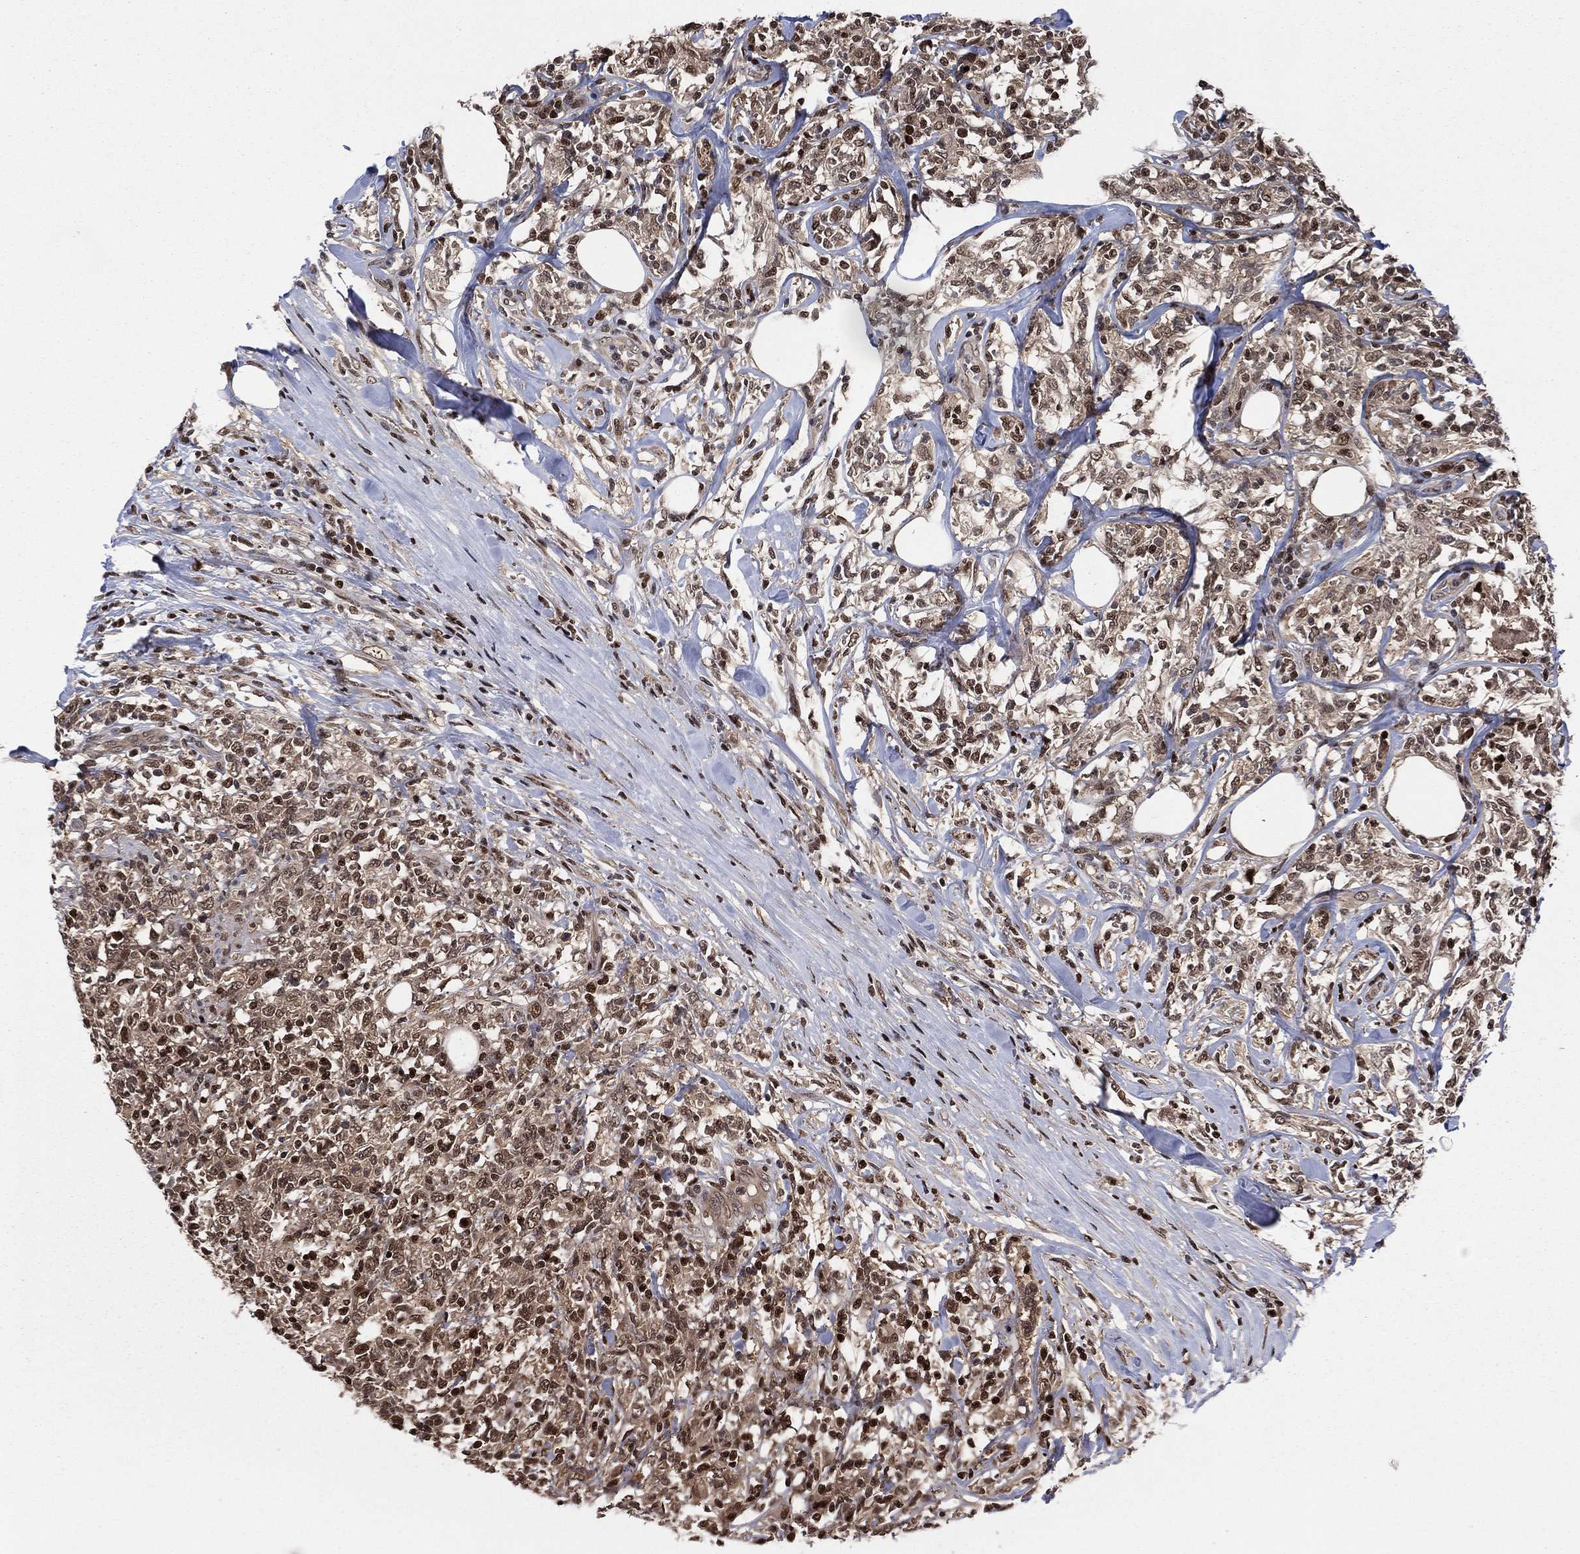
{"staining": {"intensity": "strong", "quantity": "25%-75%", "location": "cytoplasmic/membranous,nuclear"}, "tissue": "lymphoma", "cell_type": "Tumor cells", "image_type": "cancer", "snomed": [{"axis": "morphology", "description": "Malignant lymphoma, non-Hodgkin's type, High grade"}, {"axis": "topography", "description": "Lymph node"}], "caption": "The histopathology image reveals immunohistochemical staining of malignant lymphoma, non-Hodgkin's type (high-grade). There is strong cytoplasmic/membranous and nuclear staining is seen in approximately 25%-75% of tumor cells.", "gene": "PSMA1", "patient": {"sex": "female", "age": 84}}